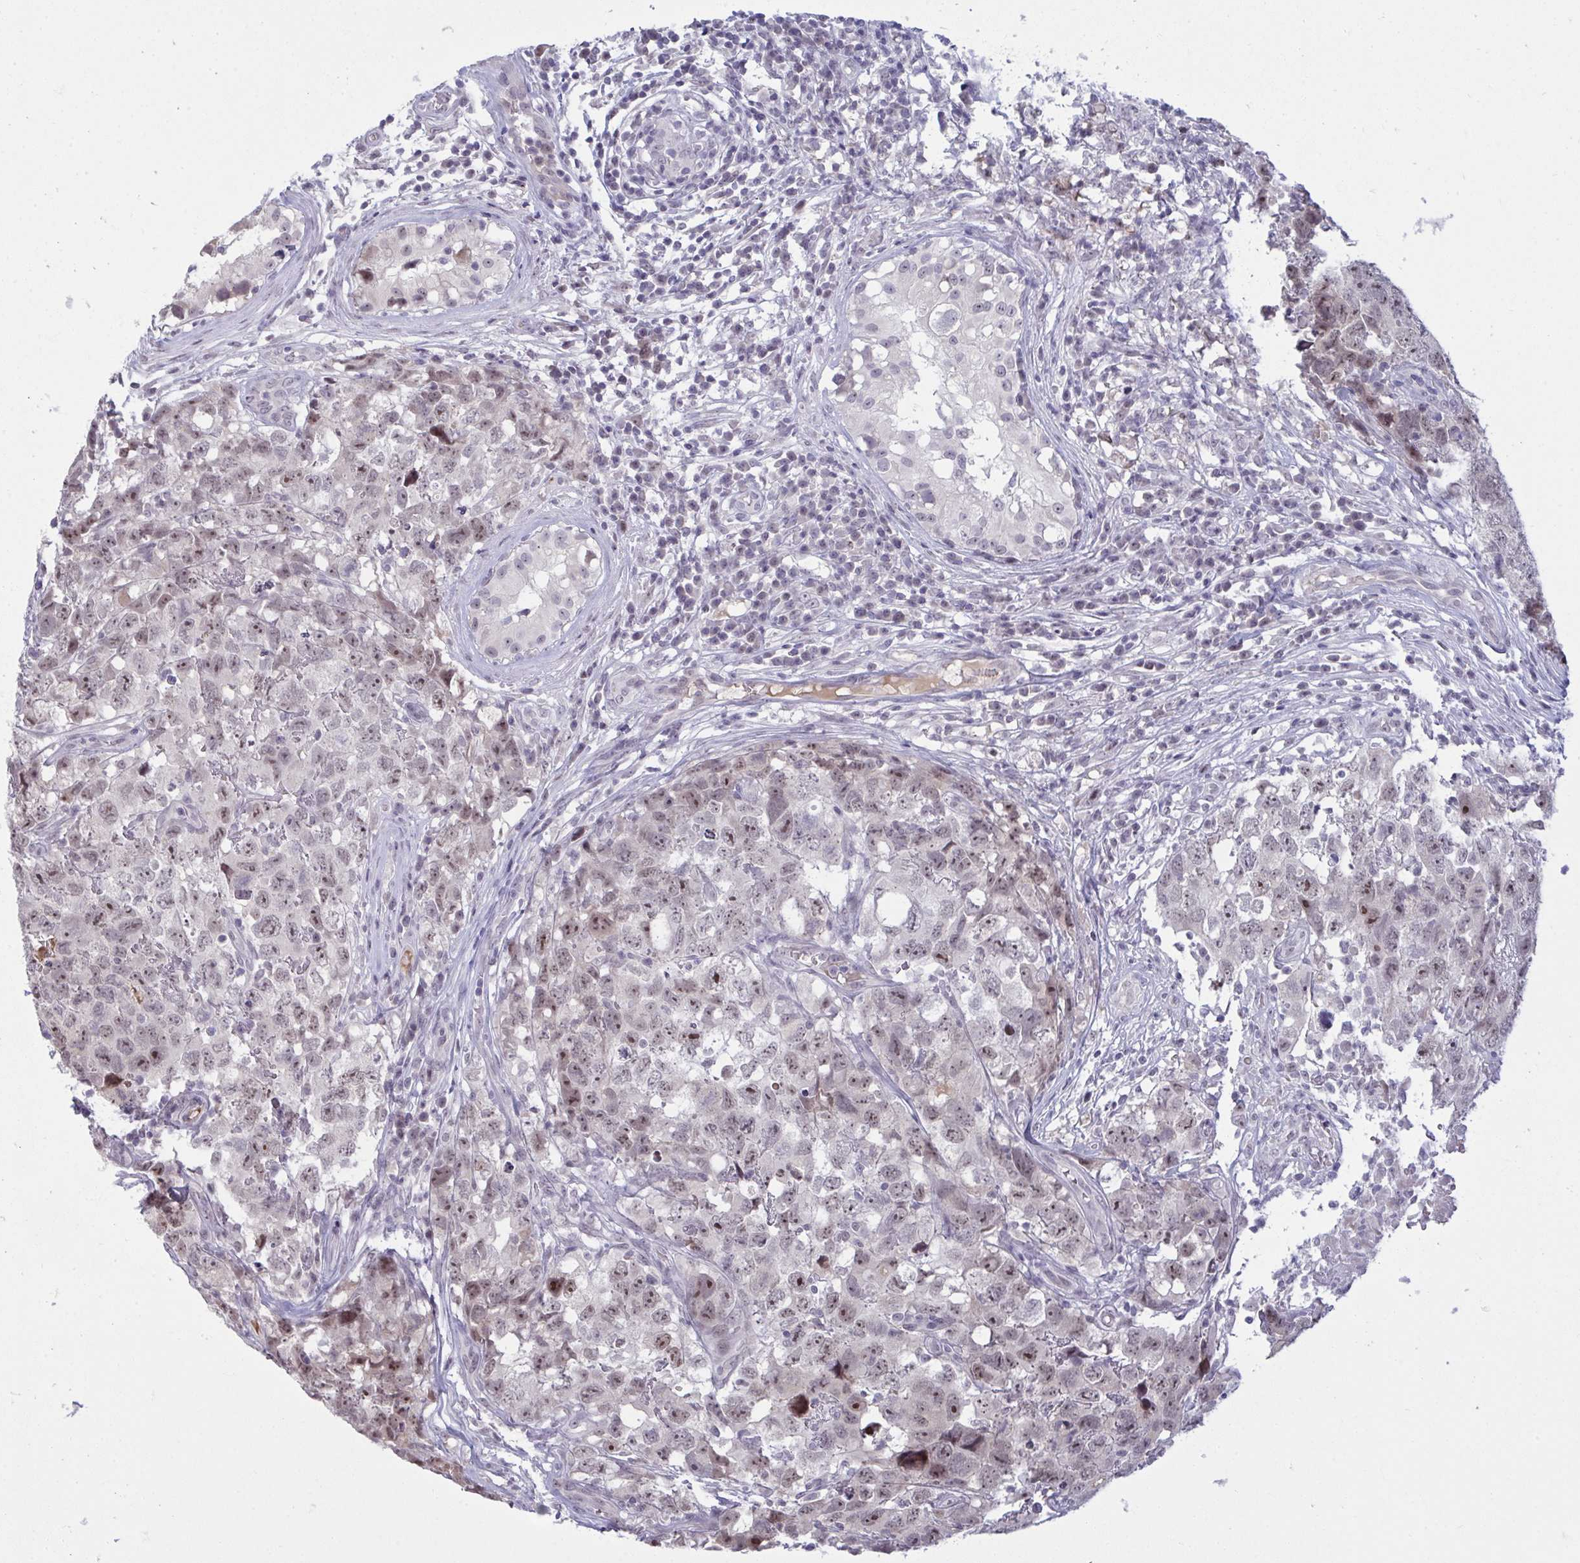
{"staining": {"intensity": "moderate", "quantity": "<25%", "location": "nuclear"}, "tissue": "testis cancer", "cell_type": "Tumor cells", "image_type": "cancer", "snomed": [{"axis": "morphology", "description": "Carcinoma, Embryonal, NOS"}, {"axis": "topography", "description": "Testis"}], "caption": "This photomicrograph displays immunohistochemistry (IHC) staining of human embryonal carcinoma (testis), with low moderate nuclear positivity in approximately <25% of tumor cells.", "gene": "RNASEH1", "patient": {"sex": "male", "age": 22}}